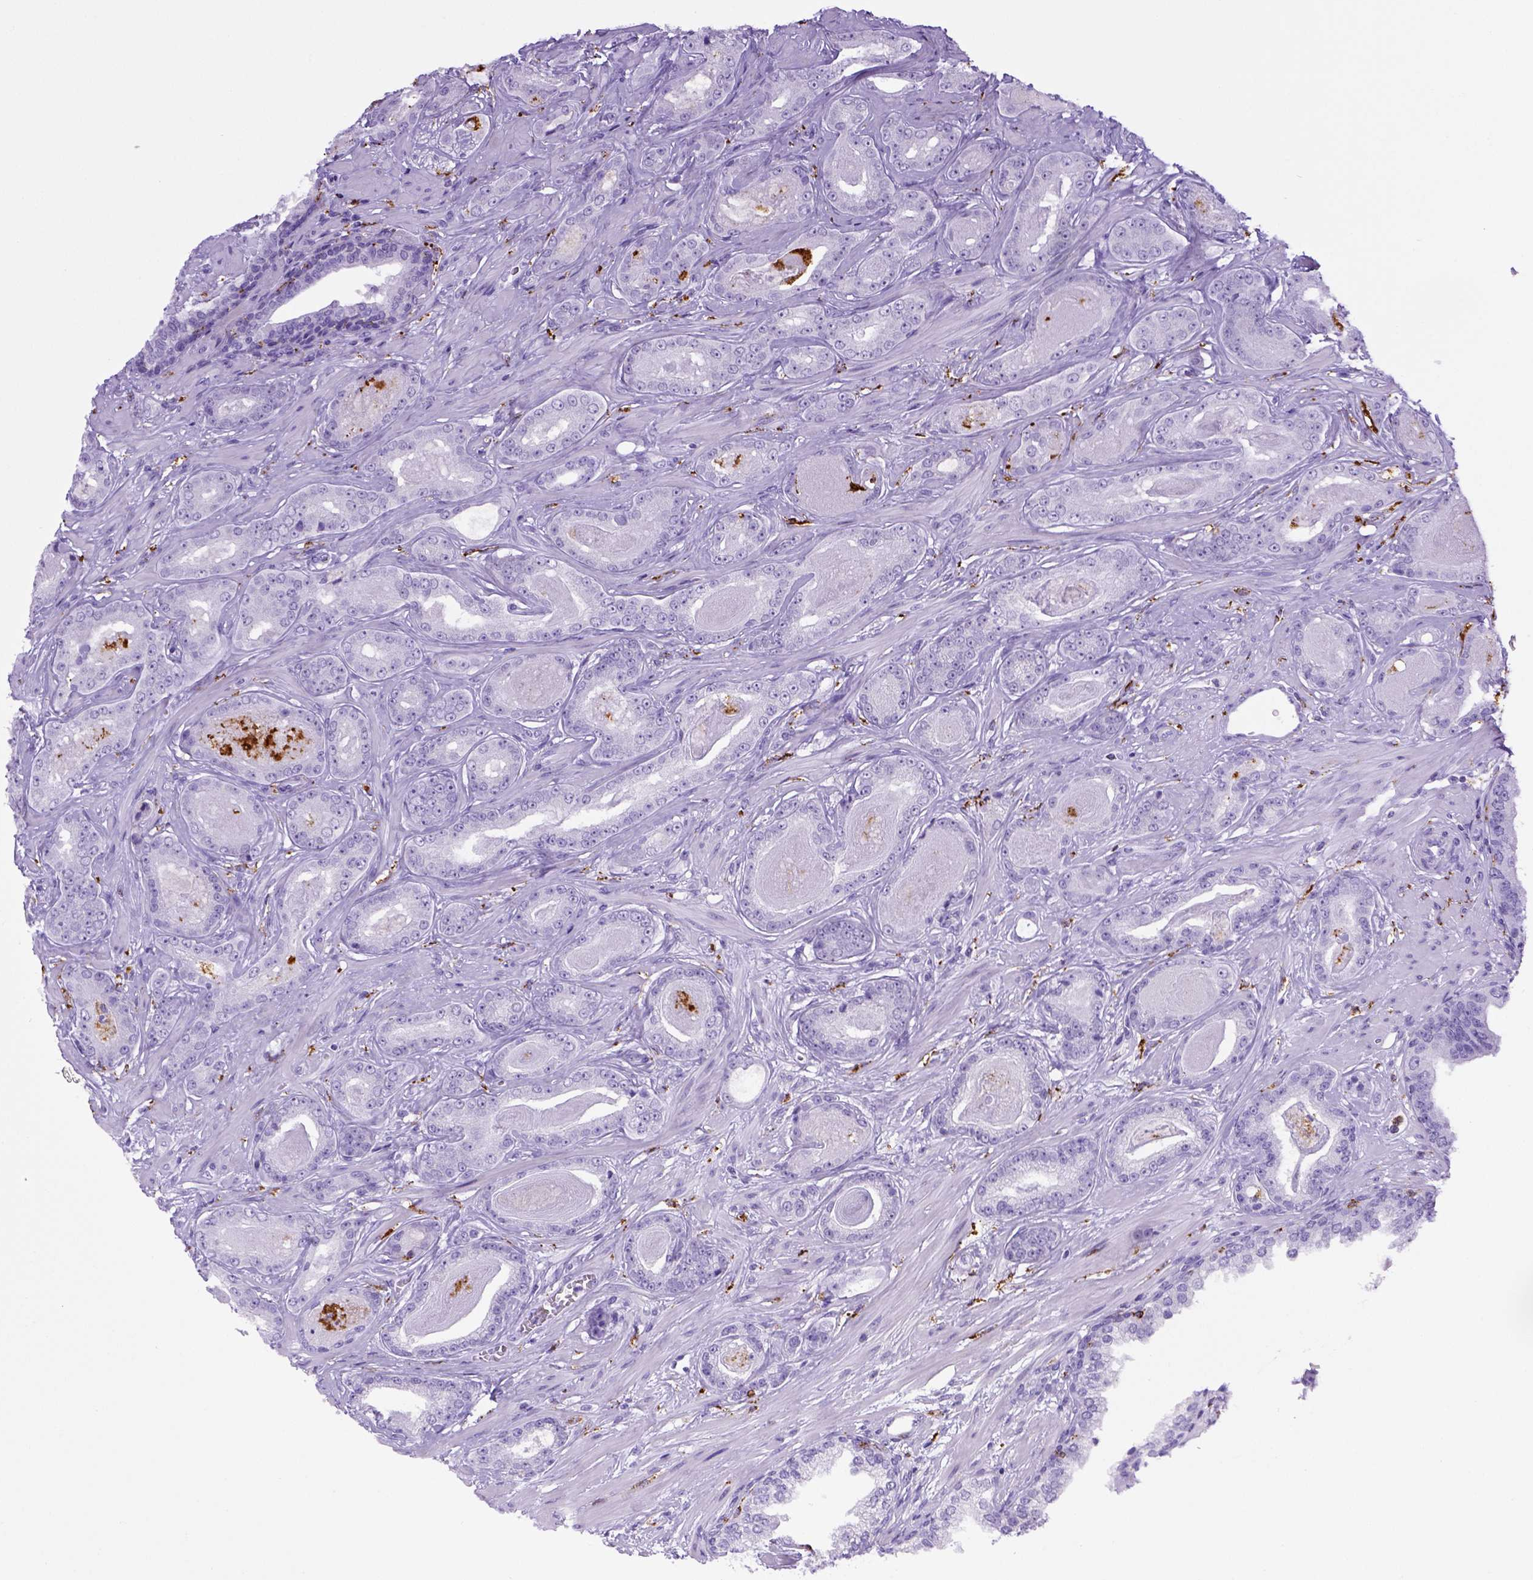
{"staining": {"intensity": "negative", "quantity": "none", "location": "none"}, "tissue": "prostate cancer", "cell_type": "Tumor cells", "image_type": "cancer", "snomed": [{"axis": "morphology", "description": "Adenocarcinoma, Low grade"}, {"axis": "topography", "description": "Prostate"}], "caption": "An image of prostate cancer stained for a protein demonstrates no brown staining in tumor cells. The staining was performed using DAB to visualize the protein expression in brown, while the nuclei were stained in blue with hematoxylin (Magnification: 20x).", "gene": "CD68", "patient": {"sex": "male", "age": 61}}